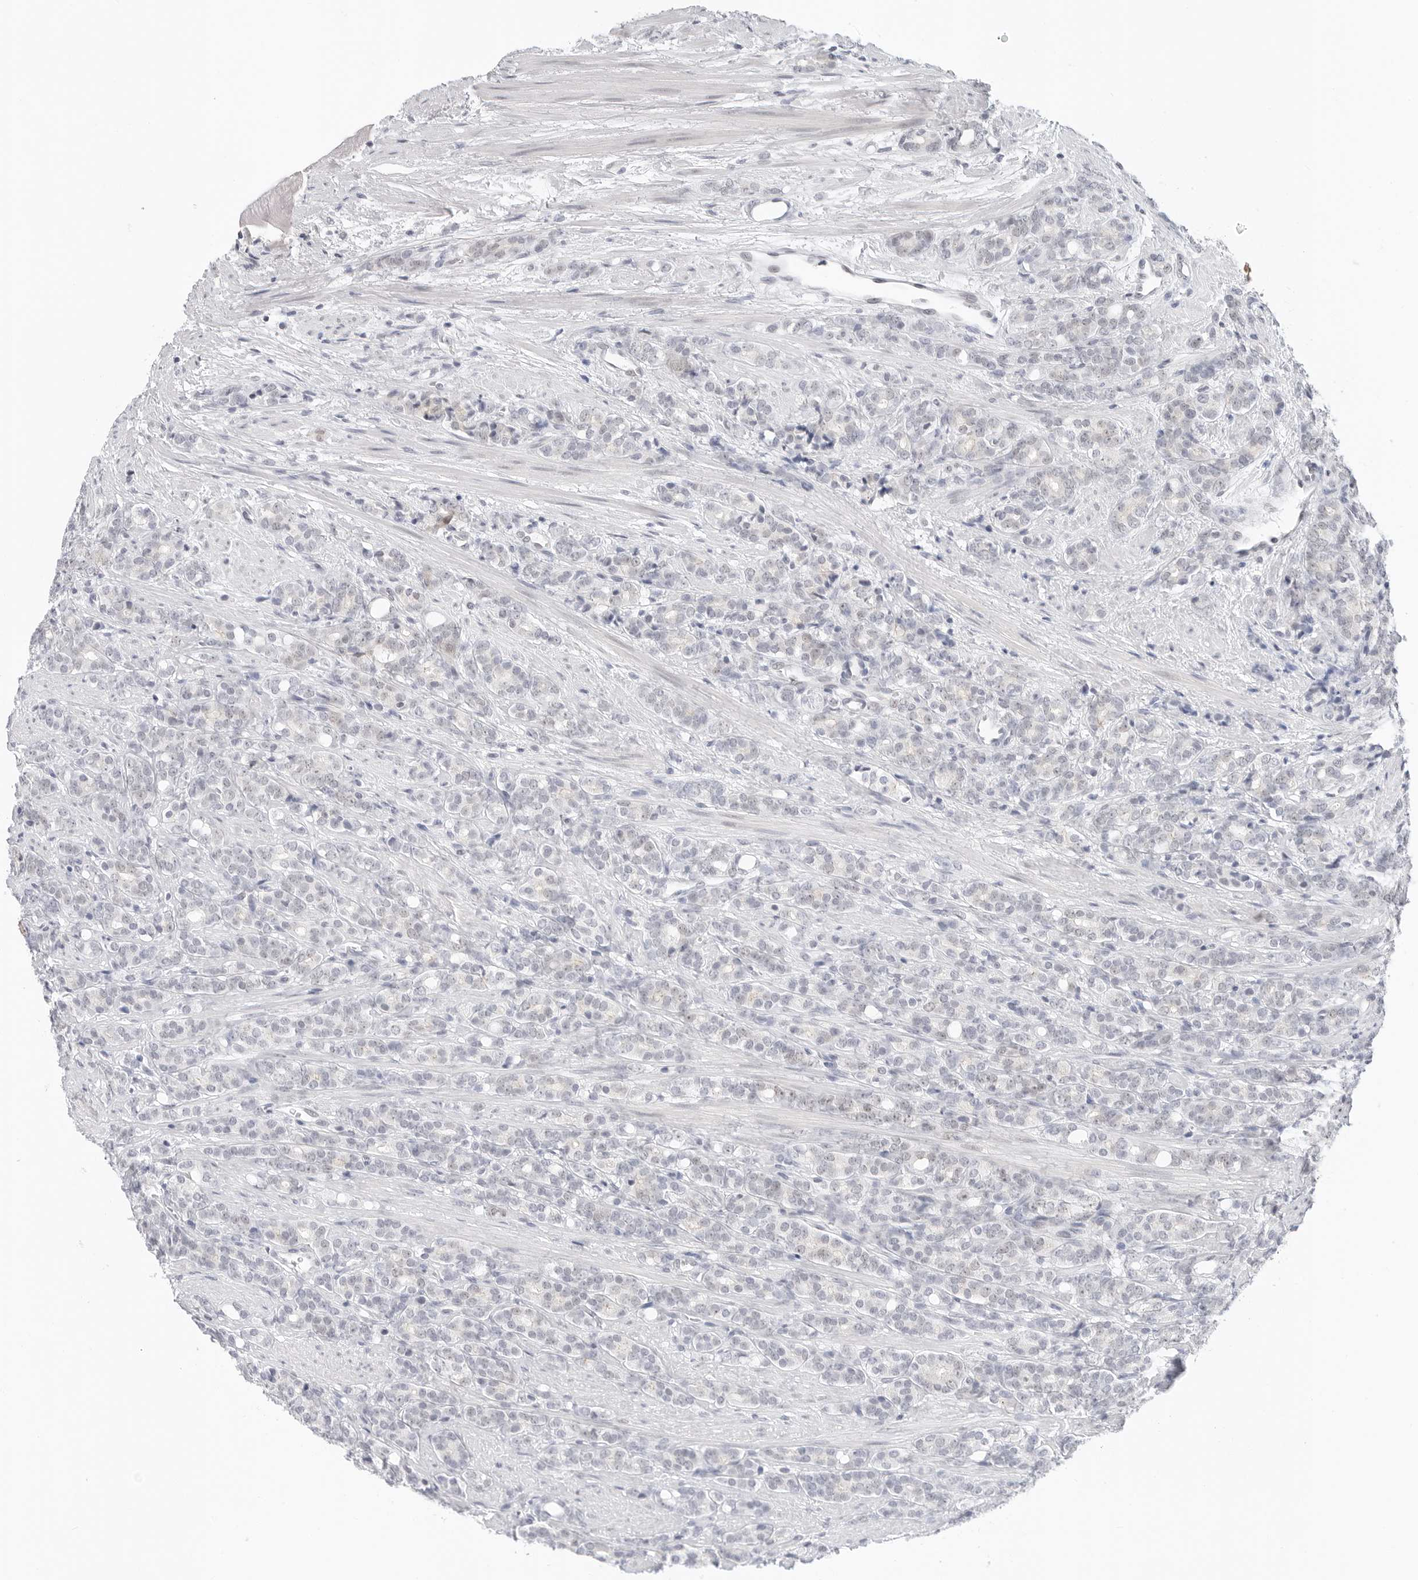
{"staining": {"intensity": "negative", "quantity": "none", "location": "none"}, "tissue": "prostate cancer", "cell_type": "Tumor cells", "image_type": "cancer", "snomed": [{"axis": "morphology", "description": "Adenocarcinoma, High grade"}, {"axis": "topography", "description": "Prostate"}], "caption": "Tumor cells are negative for protein expression in human prostate cancer.", "gene": "TSEN2", "patient": {"sex": "male", "age": 62}}